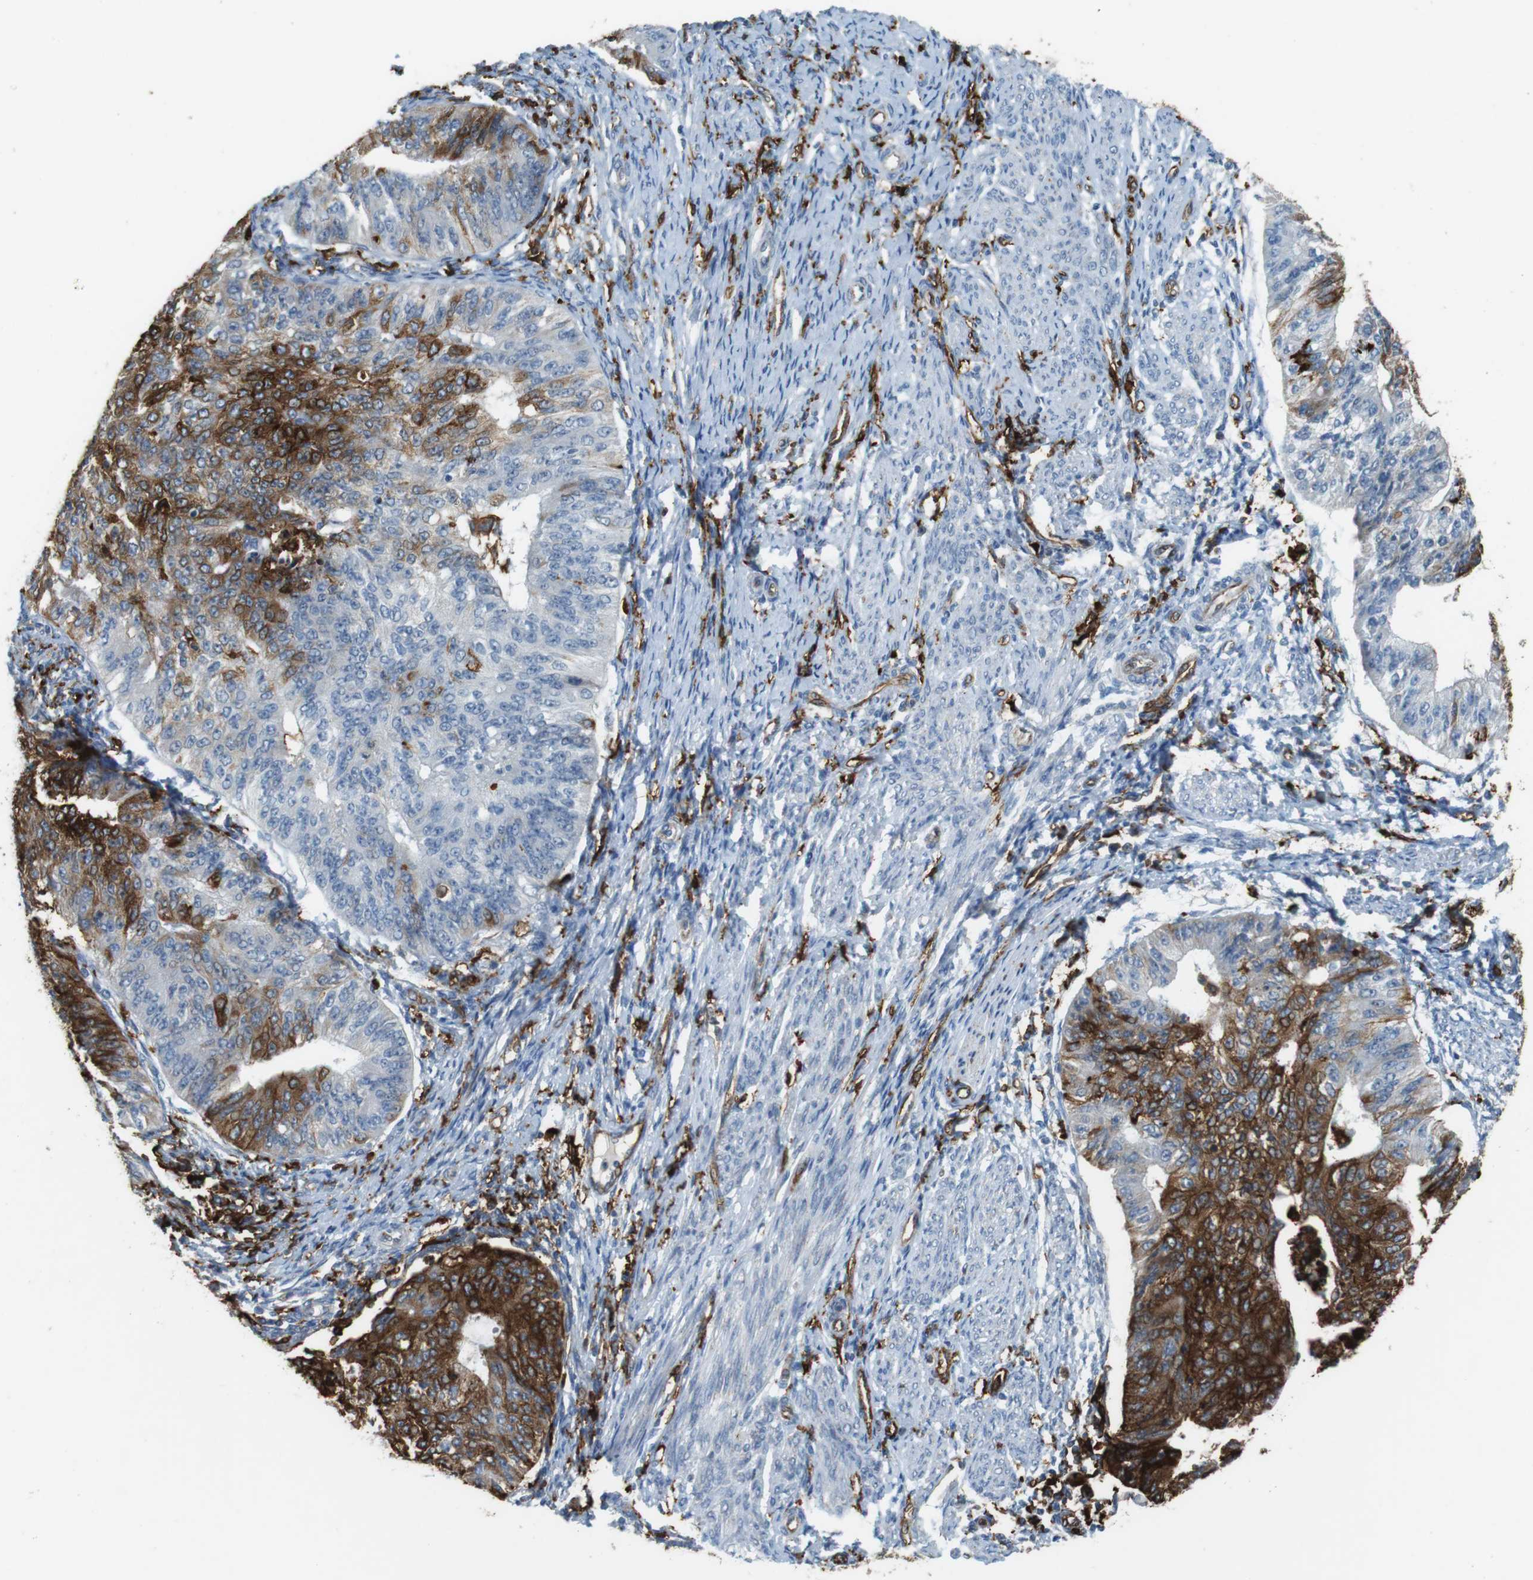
{"staining": {"intensity": "strong", "quantity": ">75%", "location": "cytoplasmic/membranous"}, "tissue": "endometrial cancer", "cell_type": "Tumor cells", "image_type": "cancer", "snomed": [{"axis": "morphology", "description": "Adenocarcinoma, NOS"}, {"axis": "topography", "description": "Endometrium"}], "caption": "Endometrial cancer (adenocarcinoma) stained for a protein (brown) displays strong cytoplasmic/membranous positive staining in approximately >75% of tumor cells.", "gene": "HLA-DRA", "patient": {"sex": "female", "age": 32}}